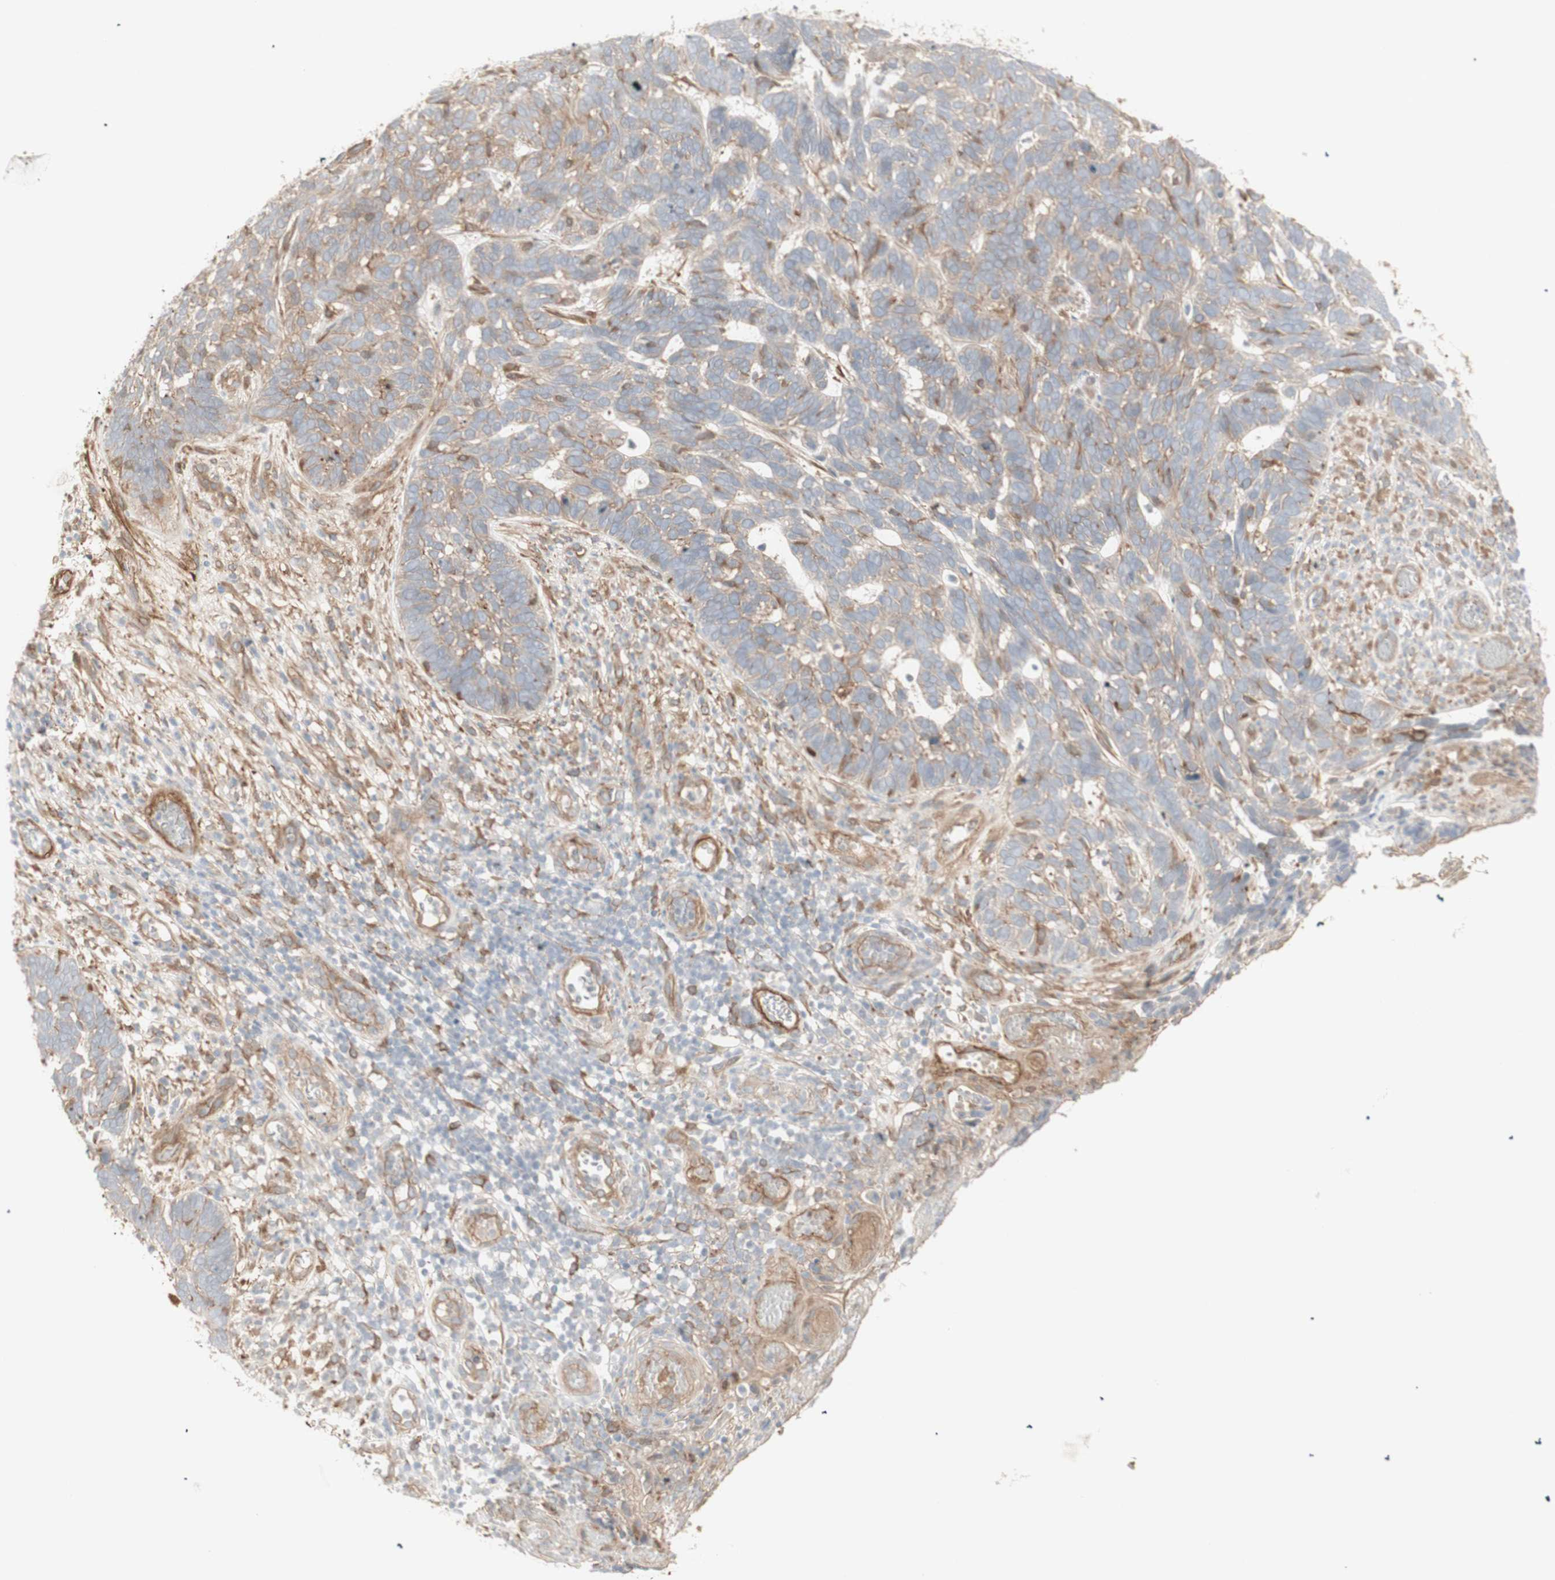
{"staining": {"intensity": "weak", "quantity": ">75%", "location": "cytoplasmic/membranous"}, "tissue": "skin cancer", "cell_type": "Tumor cells", "image_type": "cancer", "snomed": [{"axis": "morphology", "description": "Basal cell carcinoma"}, {"axis": "topography", "description": "Skin"}], "caption": "DAB immunohistochemical staining of human basal cell carcinoma (skin) demonstrates weak cytoplasmic/membranous protein staining in about >75% of tumor cells. Using DAB (3,3'-diaminobenzidine) (brown) and hematoxylin (blue) stains, captured at high magnification using brightfield microscopy.", "gene": "CNN3", "patient": {"sex": "male", "age": 87}}